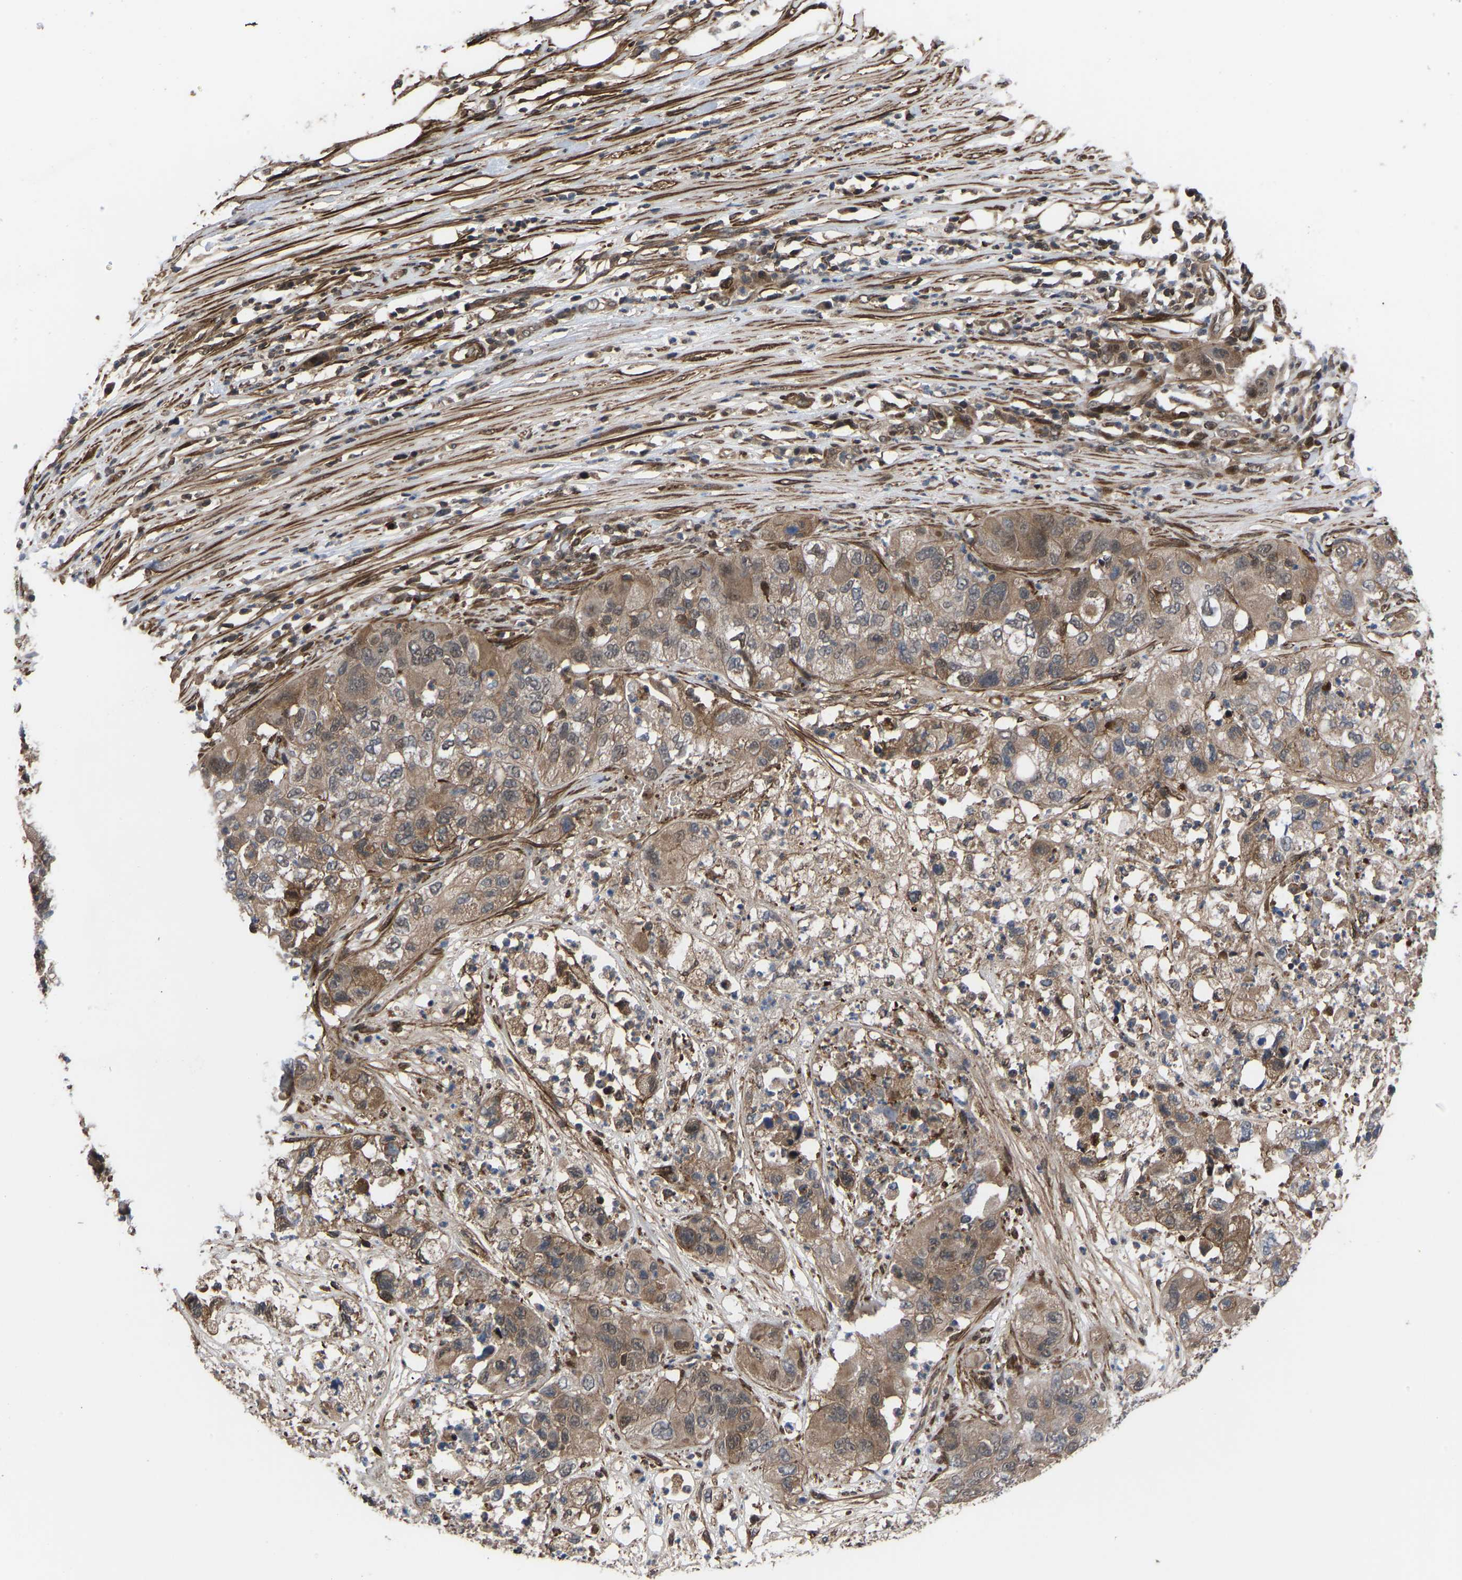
{"staining": {"intensity": "moderate", "quantity": ">75%", "location": "cytoplasmic/membranous,nuclear"}, "tissue": "pancreatic cancer", "cell_type": "Tumor cells", "image_type": "cancer", "snomed": [{"axis": "morphology", "description": "Adenocarcinoma, NOS"}, {"axis": "topography", "description": "Pancreas"}], "caption": "This is an image of immunohistochemistry (IHC) staining of adenocarcinoma (pancreatic), which shows moderate positivity in the cytoplasmic/membranous and nuclear of tumor cells.", "gene": "CYP7B1", "patient": {"sex": "female", "age": 78}}